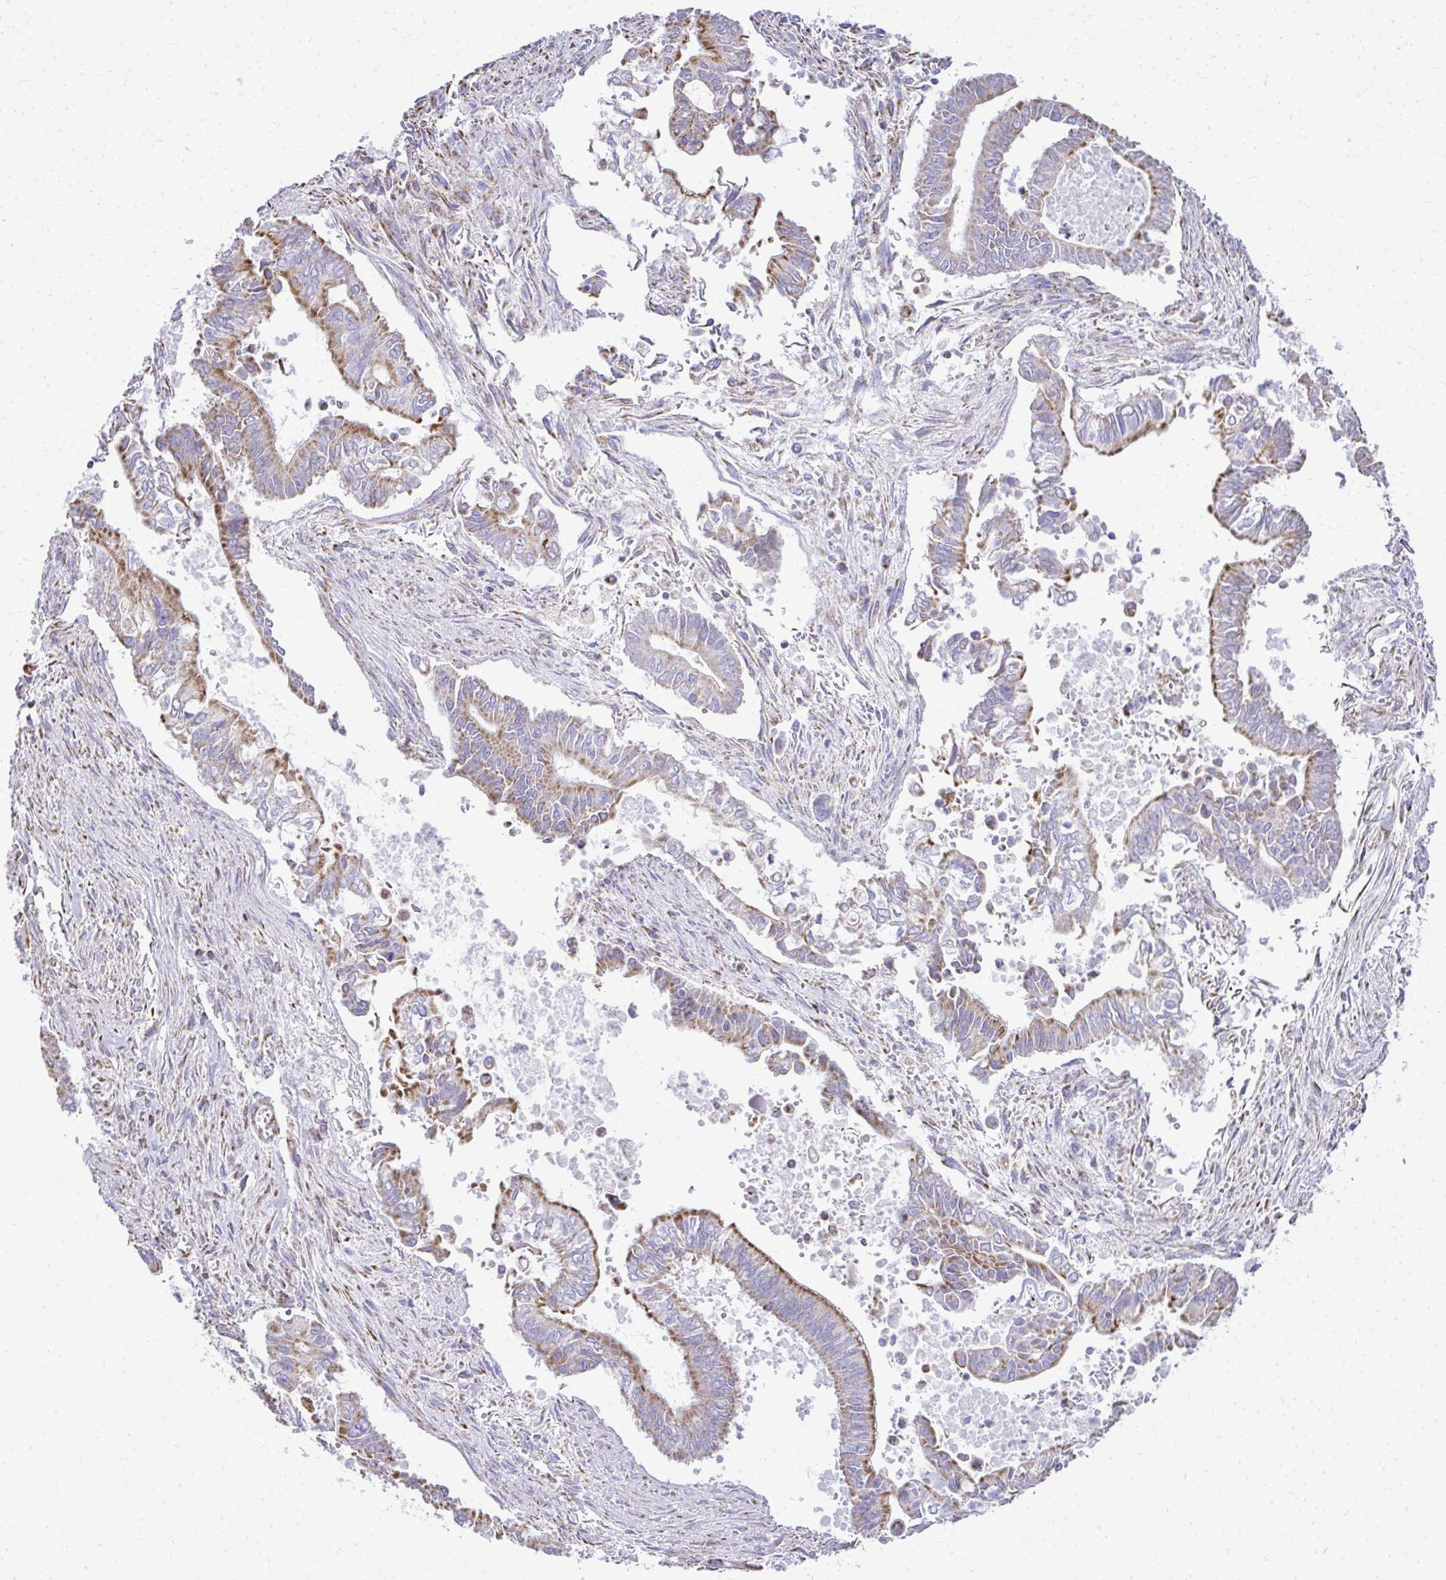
{"staining": {"intensity": "moderate", "quantity": ">75%", "location": "cytoplasmic/membranous"}, "tissue": "pancreatic cancer", "cell_type": "Tumor cells", "image_type": "cancer", "snomed": [{"axis": "morphology", "description": "Adenocarcinoma, NOS"}, {"axis": "topography", "description": "Pancreas"}], "caption": "Pancreatic cancer (adenocarcinoma) stained for a protein (brown) displays moderate cytoplasmic/membranous positive expression in approximately >75% of tumor cells.", "gene": "MPZL2", "patient": {"sex": "male", "age": 68}}